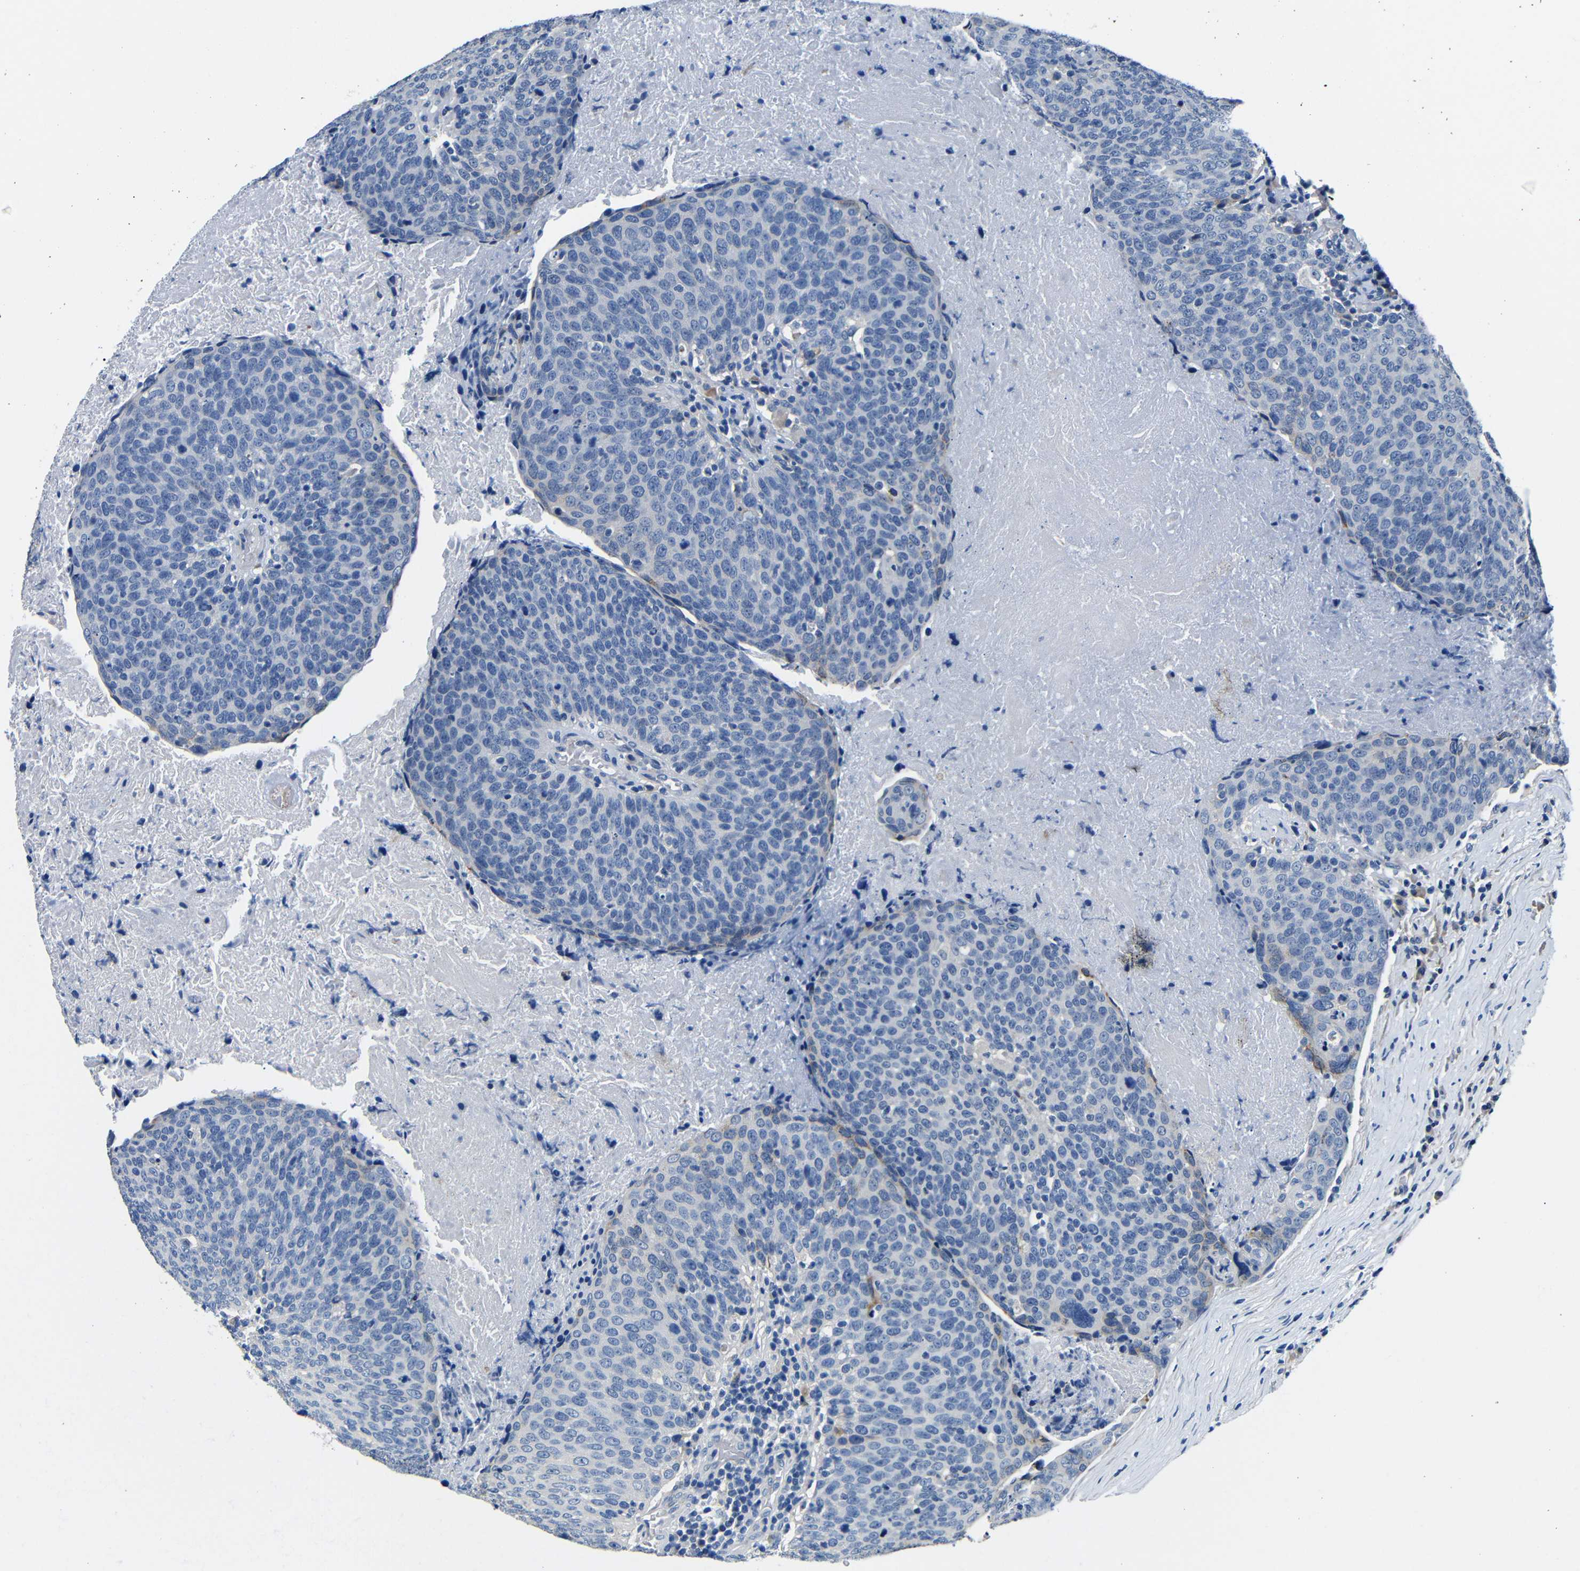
{"staining": {"intensity": "negative", "quantity": "none", "location": "none"}, "tissue": "head and neck cancer", "cell_type": "Tumor cells", "image_type": "cancer", "snomed": [{"axis": "morphology", "description": "Squamous cell carcinoma, NOS"}, {"axis": "morphology", "description": "Squamous cell carcinoma, metastatic, NOS"}, {"axis": "topography", "description": "Lymph node"}, {"axis": "topography", "description": "Head-Neck"}], "caption": "A histopathology image of head and neck cancer stained for a protein exhibits no brown staining in tumor cells. Nuclei are stained in blue.", "gene": "TNFAIP1", "patient": {"sex": "male", "age": 62}}